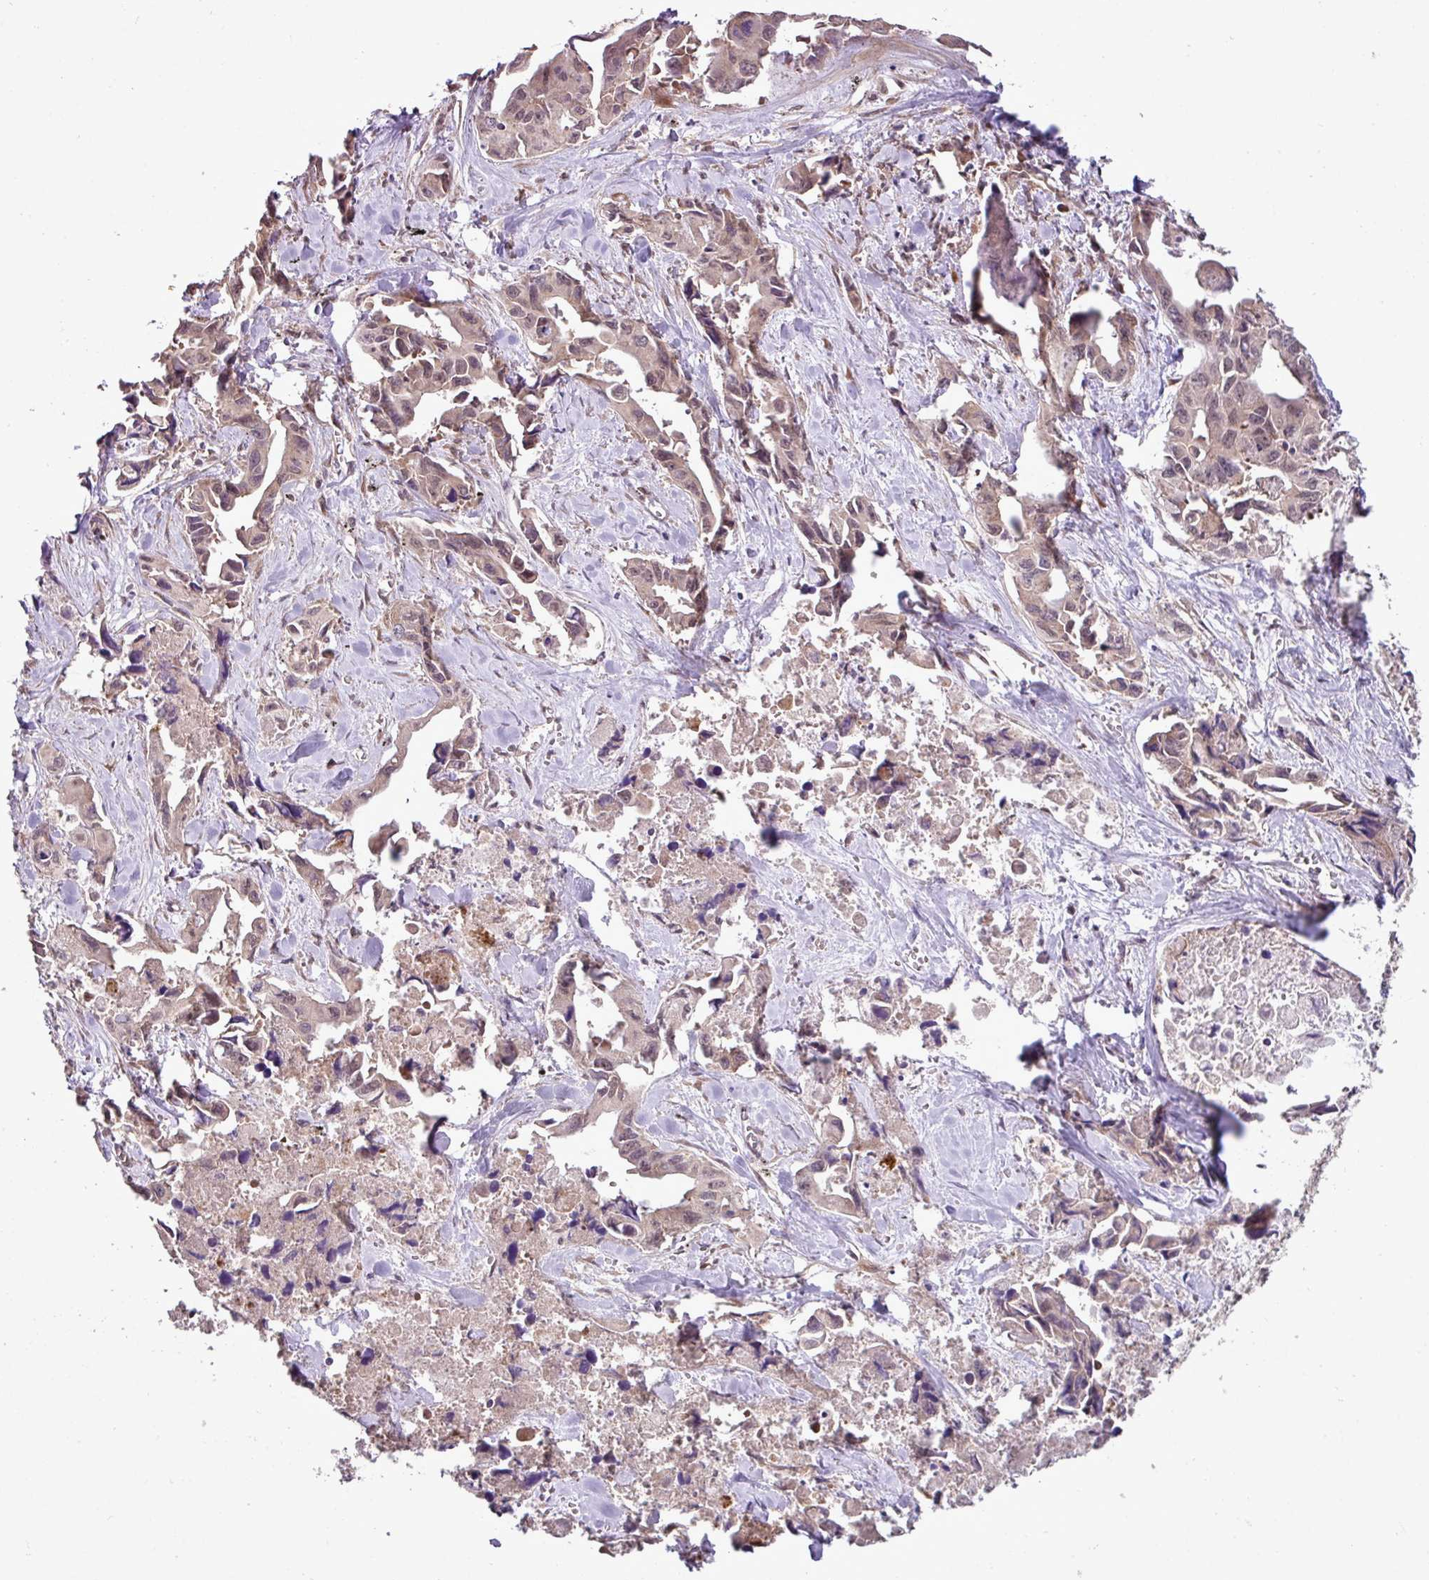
{"staining": {"intensity": "weak", "quantity": "25%-75%", "location": "nuclear"}, "tissue": "lung cancer", "cell_type": "Tumor cells", "image_type": "cancer", "snomed": [{"axis": "morphology", "description": "Adenocarcinoma, NOS"}, {"axis": "topography", "description": "Lung"}], "caption": "The image displays a brown stain indicating the presence of a protein in the nuclear of tumor cells in lung cancer (adenocarcinoma). The staining was performed using DAB (3,3'-diaminobenzidine), with brown indicating positive protein expression. Nuclei are stained blue with hematoxylin.", "gene": "DNAAF4", "patient": {"sex": "male", "age": 64}}